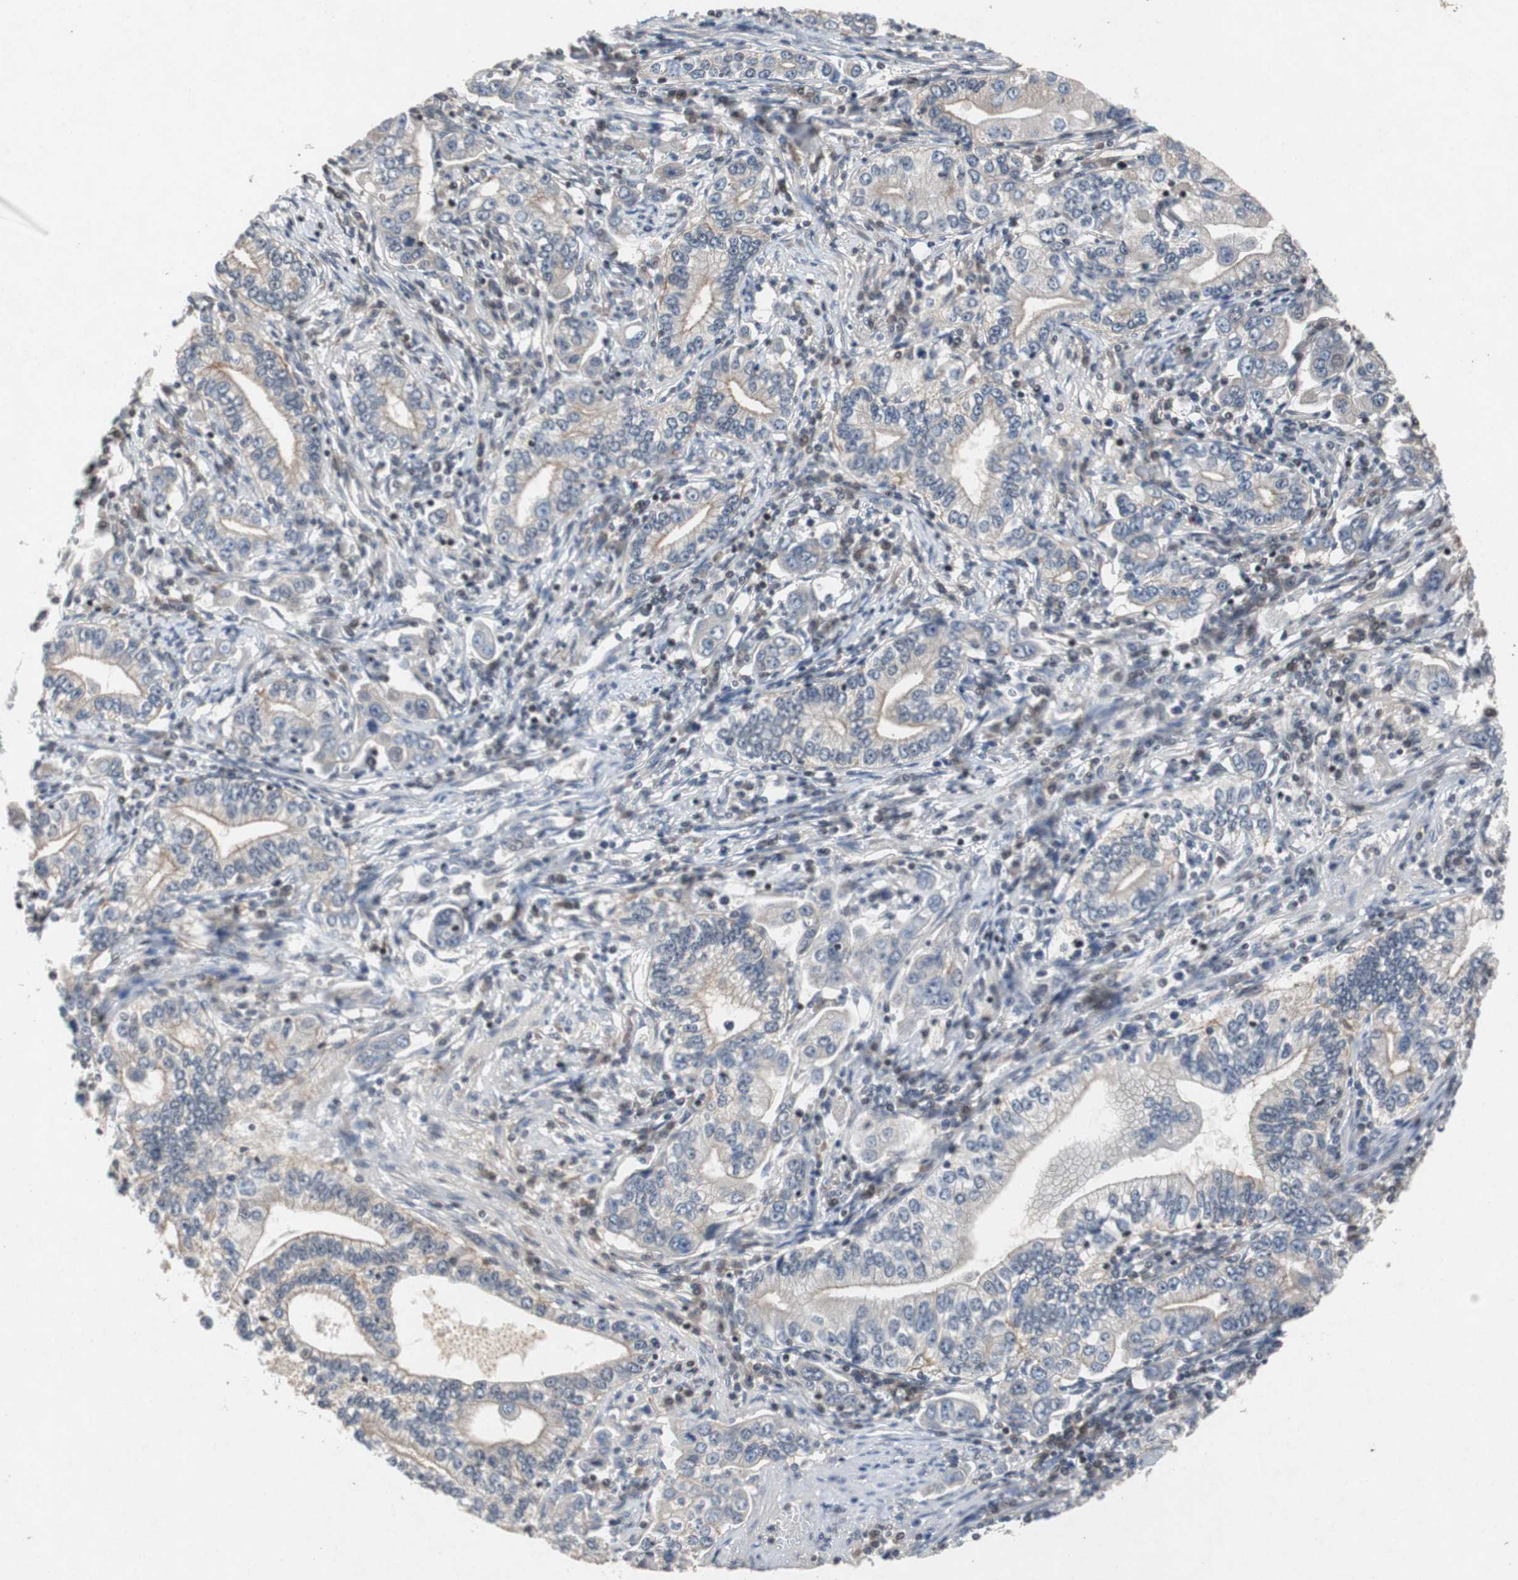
{"staining": {"intensity": "weak", "quantity": "<25%", "location": "cytoplasmic/membranous"}, "tissue": "stomach cancer", "cell_type": "Tumor cells", "image_type": "cancer", "snomed": [{"axis": "morphology", "description": "Adenocarcinoma, NOS"}, {"axis": "topography", "description": "Stomach, lower"}], "caption": "The image exhibits no significant positivity in tumor cells of adenocarcinoma (stomach). (Stains: DAB immunohistochemistry (IHC) with hematoxylin counter stain, Microscopy: brightfield microscopy at high magnification).", "gene": "TP63", "patient": {"sex": "female", "age": 72}}